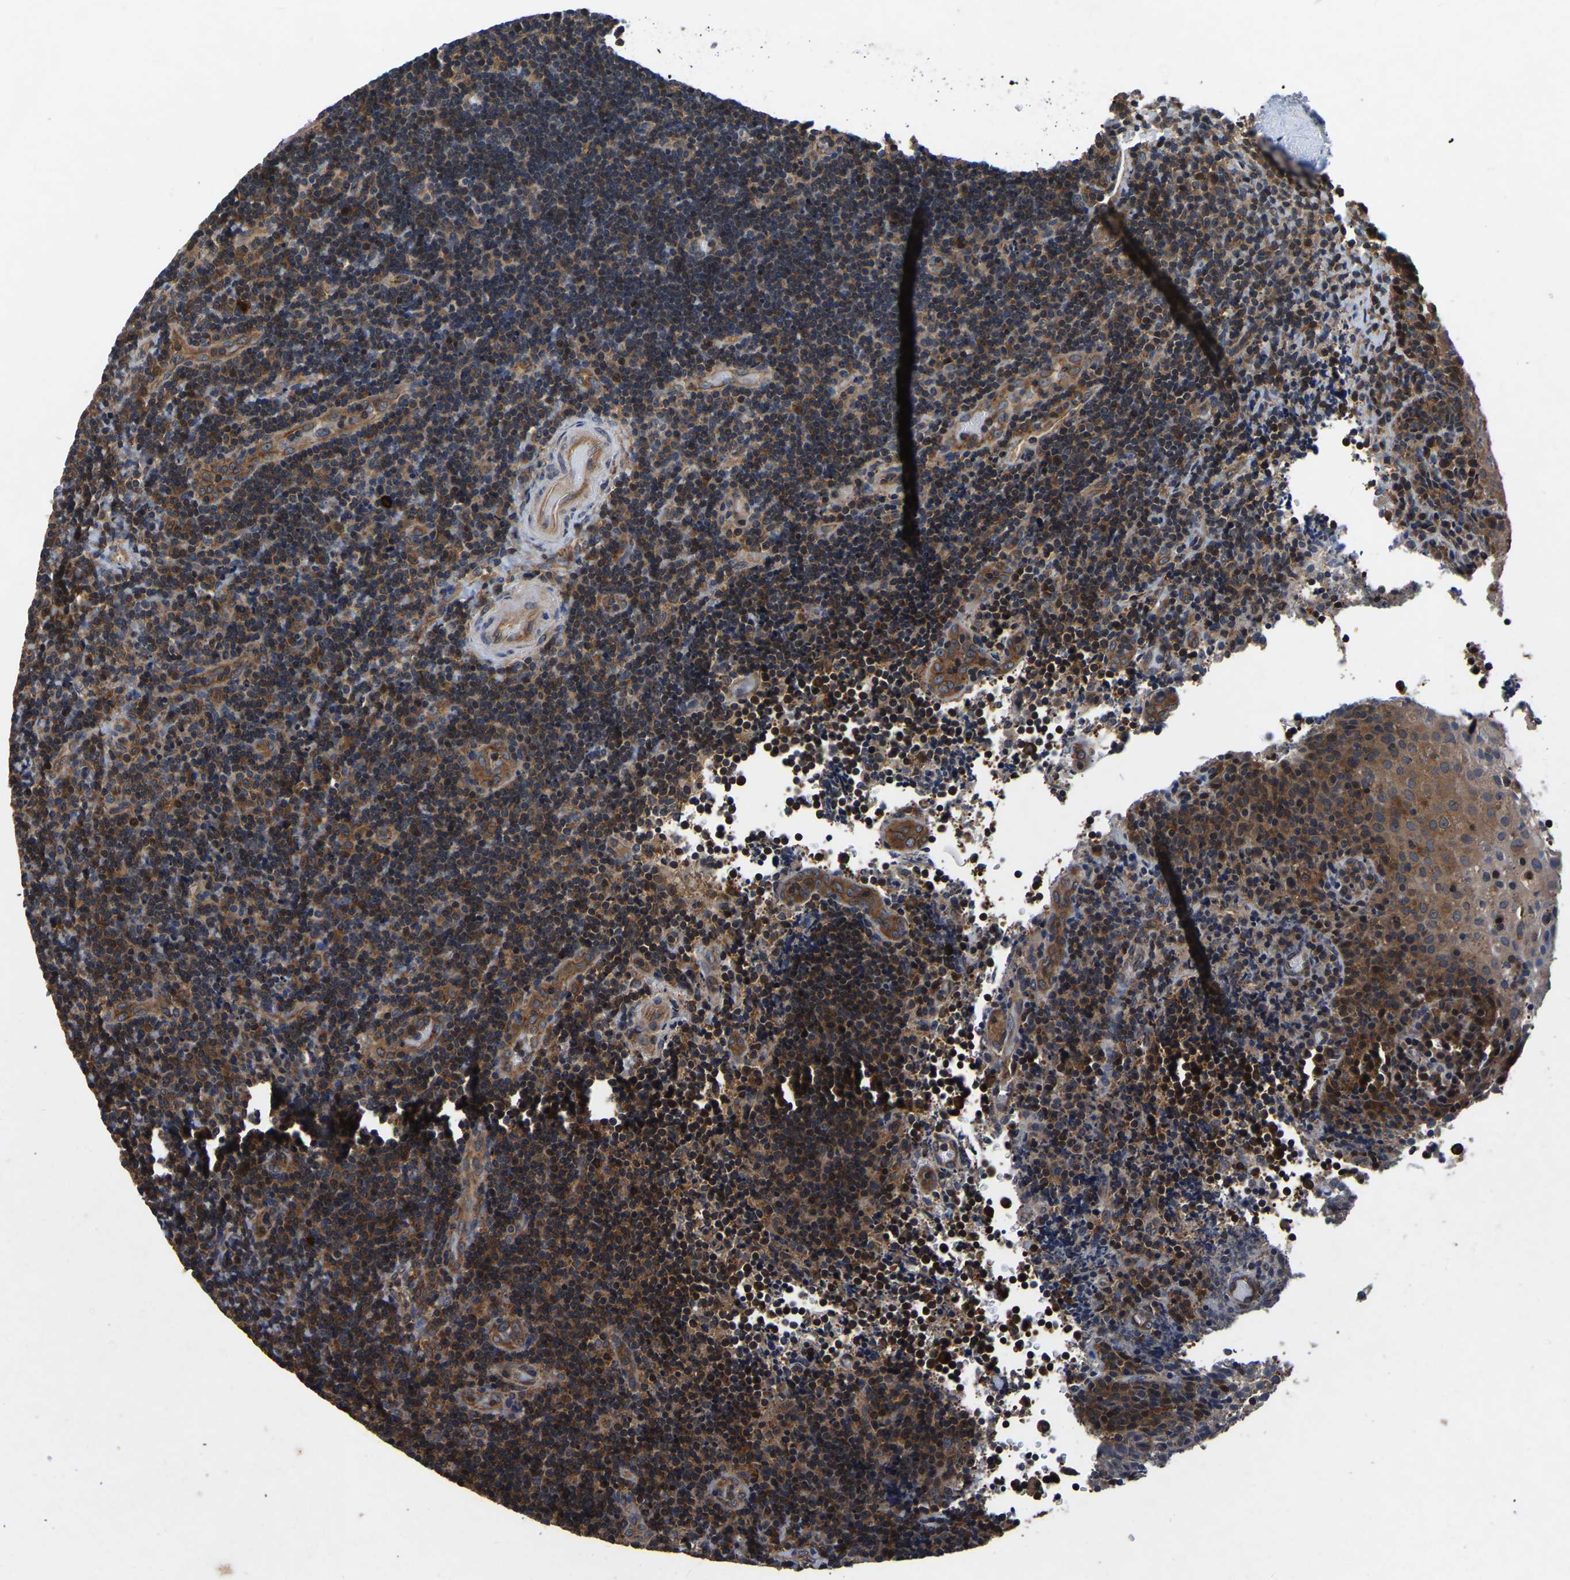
{"staining": {"intensity": "moderate", "quantity": ">75%", "location": "cytoplasmic/membranous"}, "tissue": "lymphoma", "cell_type": "Tumor cells", "image_type": "cancer", "snomed": [{"axis": "morphology", "description": "Malignant lymphoma, non-Hodgkin's type, High grade"}, {"axis": "topography", "description": "Tonsil"}], "caption": "Immunohistochemical staining of high-grade malignant lymphoma, non-Hodgkin's type displays moderate cytoplasmic/membranous protein positivity in about >75% of tumor cells. (DAB IHC with brightfield microscopy, high magnification).", "gene": "FGD5", "patient": {"sex": "female", "age": 36}}